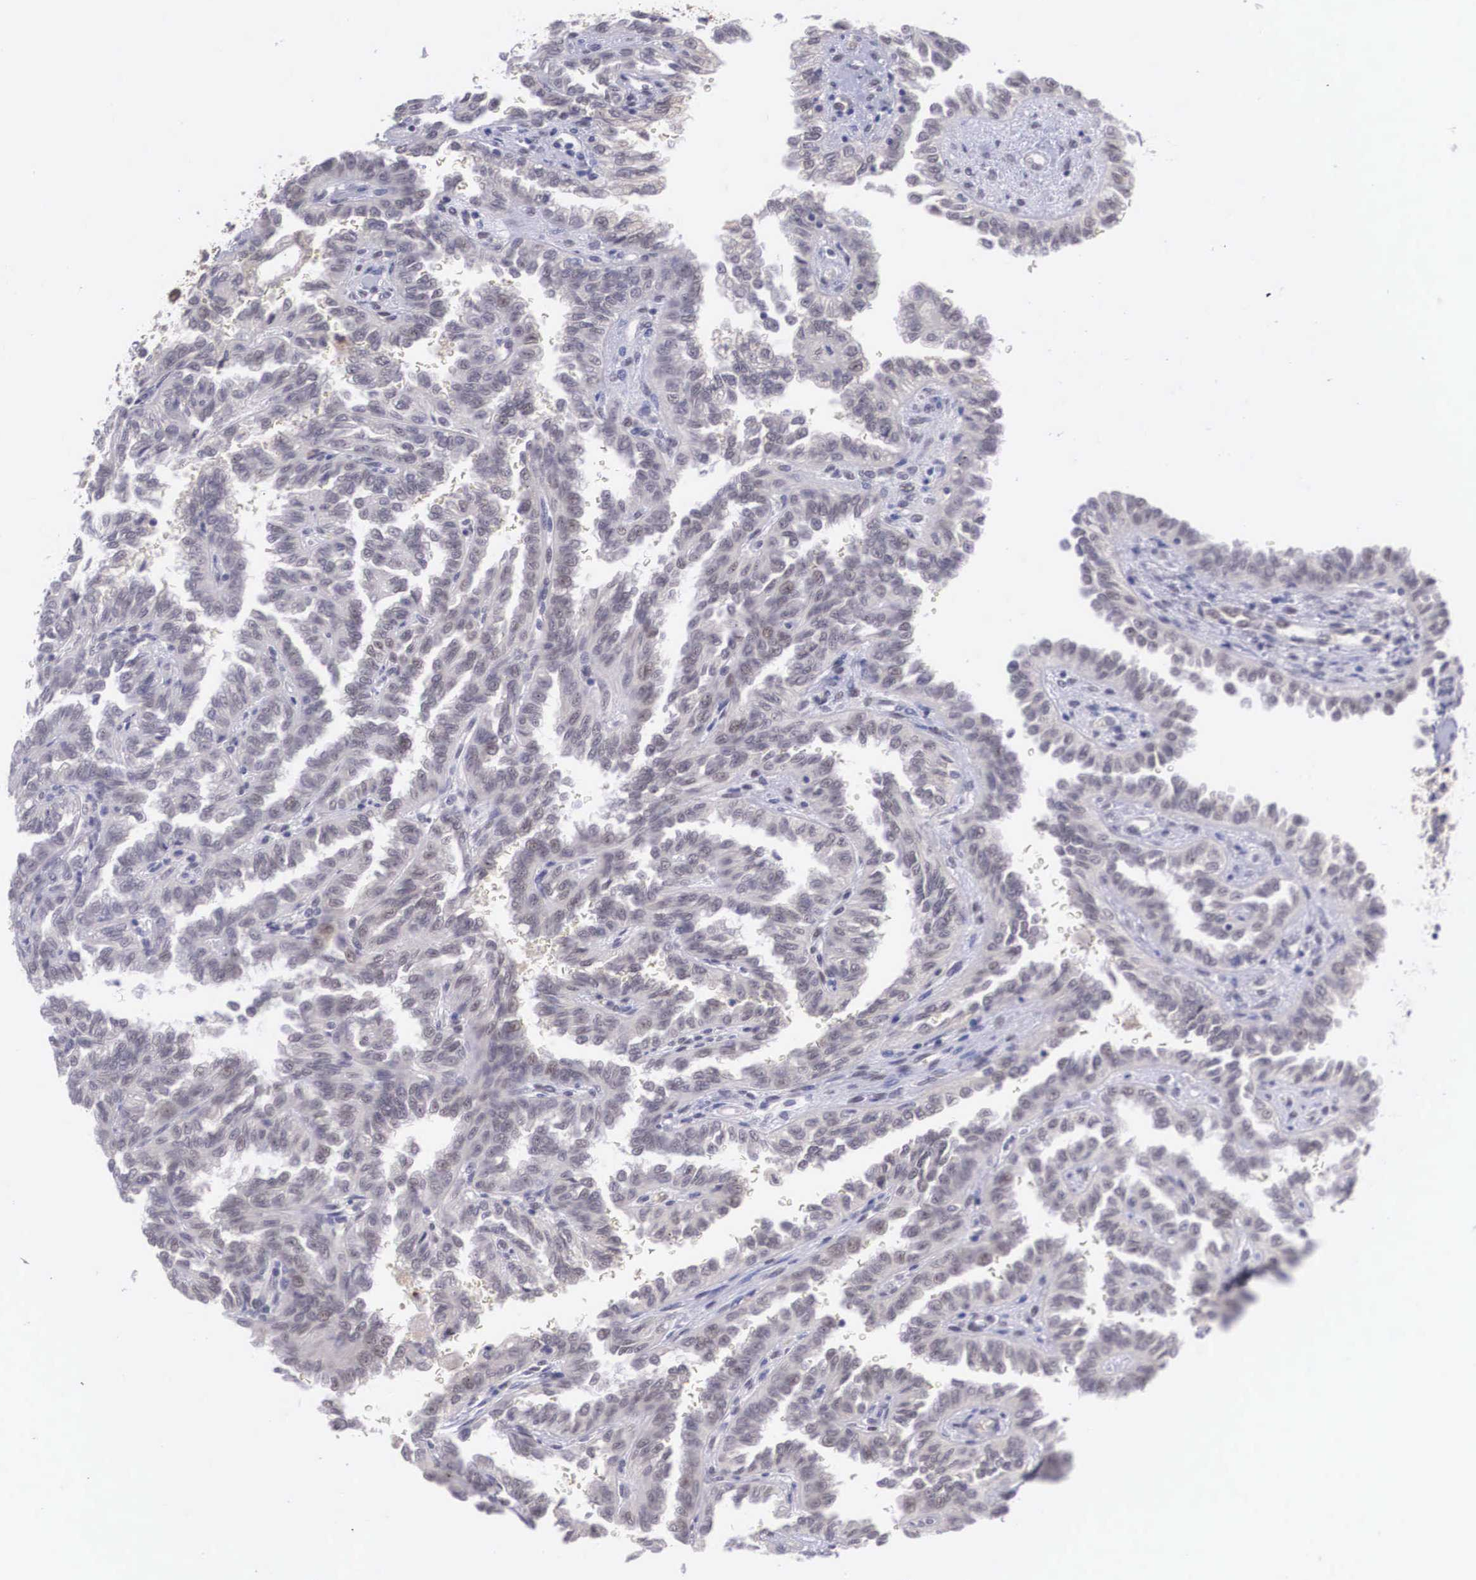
{"staining": {"intensity": "weak", "quantity": "<25%", "location": "cytoplasmic/membranous,nuclear"}, "tissue": "renal cancer", "cell_type": "Tumor cells", "image_type": "cancer", "snomed": [{"axis": "morphology", "description": "Inflammation, NOS"}, {"axis": "morphology", "description": "Adenocarcinoma, NOS"}, {"axis": "topography", "description": "Kidney"}], "caption": "This is an IHC image of human renal cancer. There is no staining in tumor cells.", "gene": "NINL", "patient": {"sex": "male", "age": 68}}